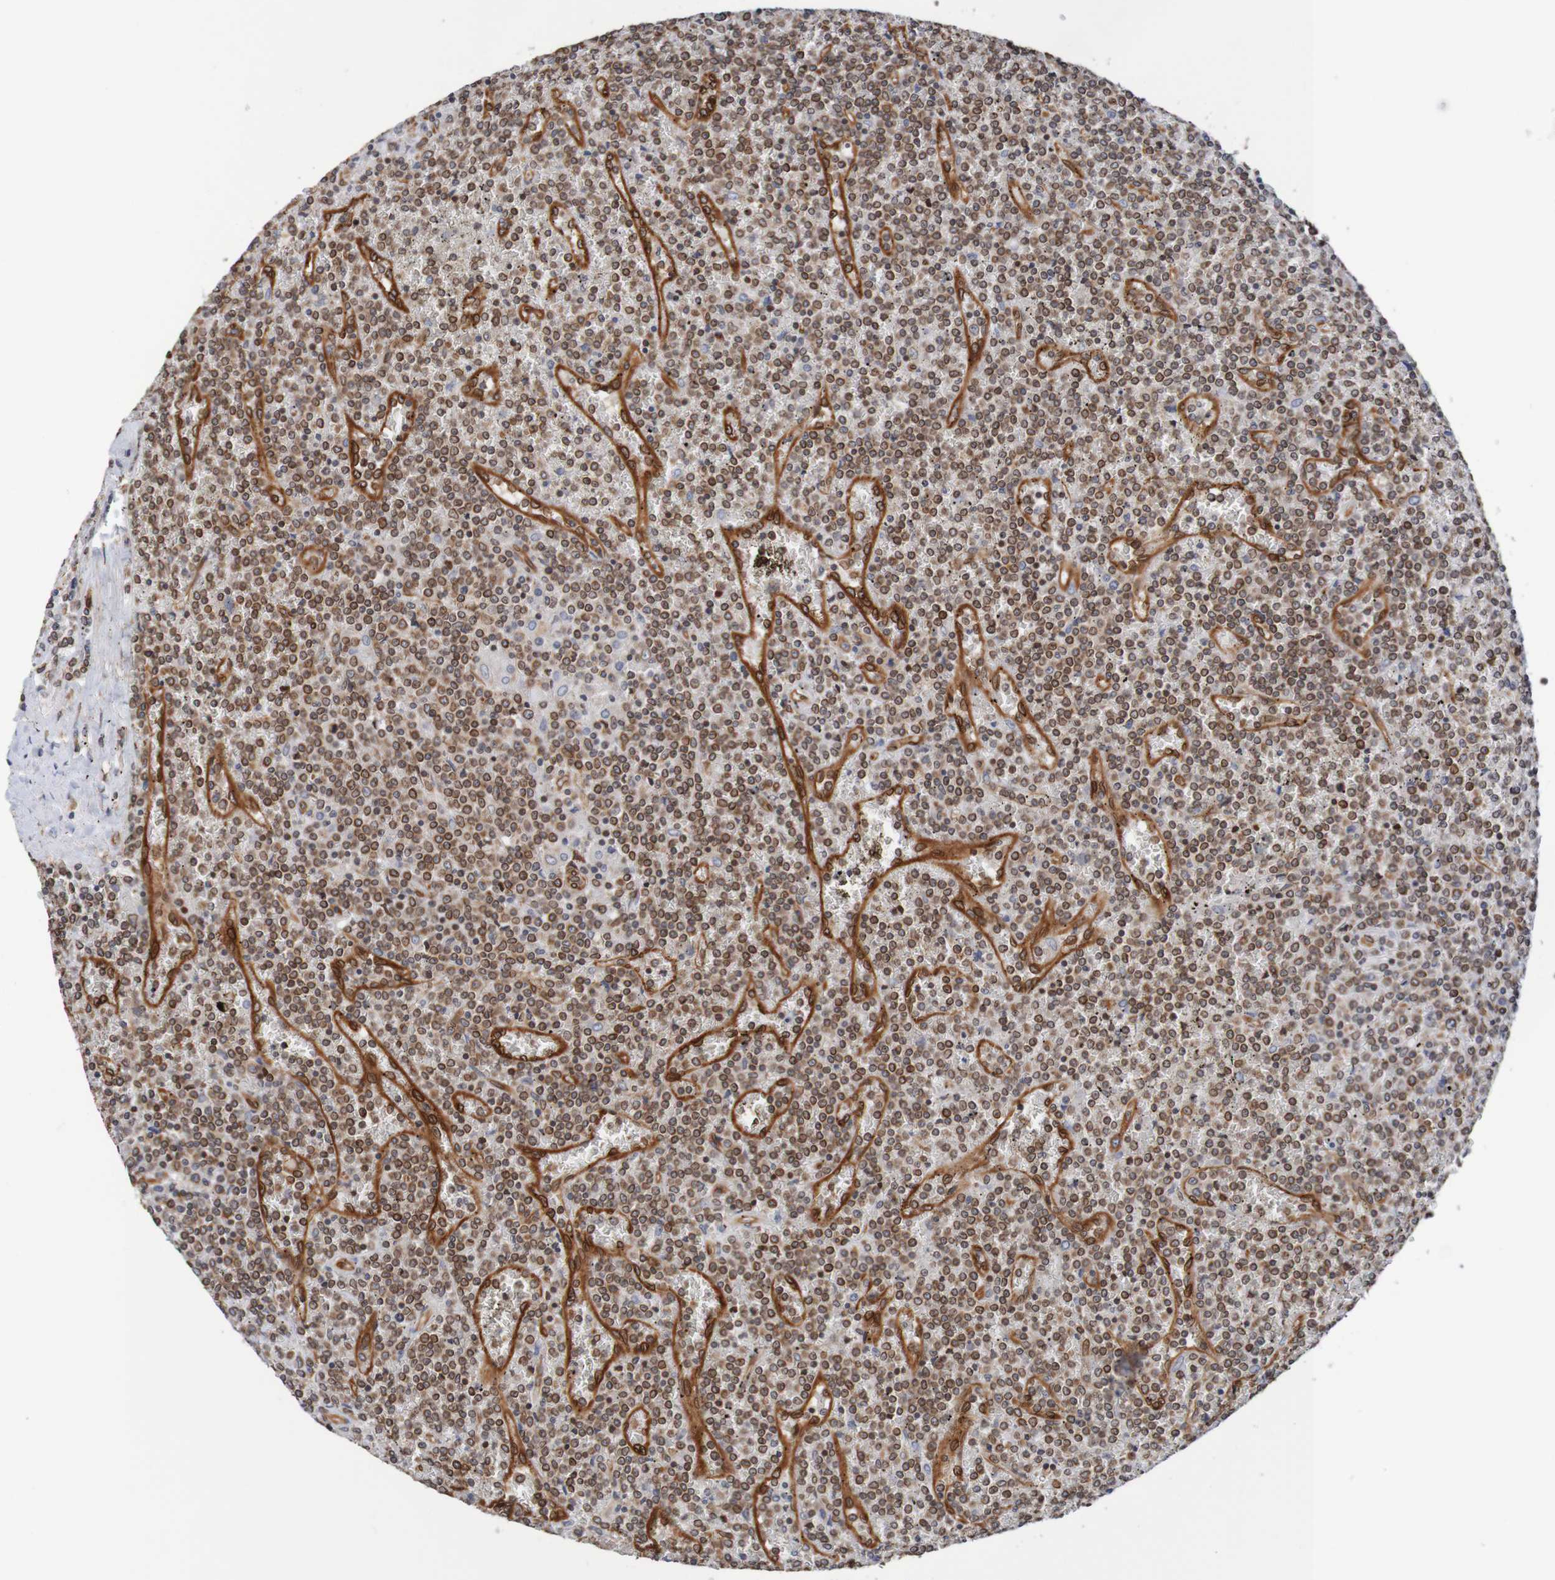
{"staining": {"intensity": "moderate", "quantity": "25%-75%", "location": "cytoplasmic/membranous,nuclear"}, "tissue": "lymphoma", "cell_type": "Tumor cells", "image_type": "cancer", "snomed": [{"axis": "morphology", "description": "Malignant lymphoma, non-Hodgkin's type, Low grade"}, {"axis": "topography", "description": "Spleen"}], "caption": "Immunohistochemistry of lymphoma exhibits medium levels of moderate cytoplasmic/membranous and nuclear staining in about 25%-75% of tumor cells.", "gene": "TMEM109", "patient": {"sex": "female", "age": 19}}